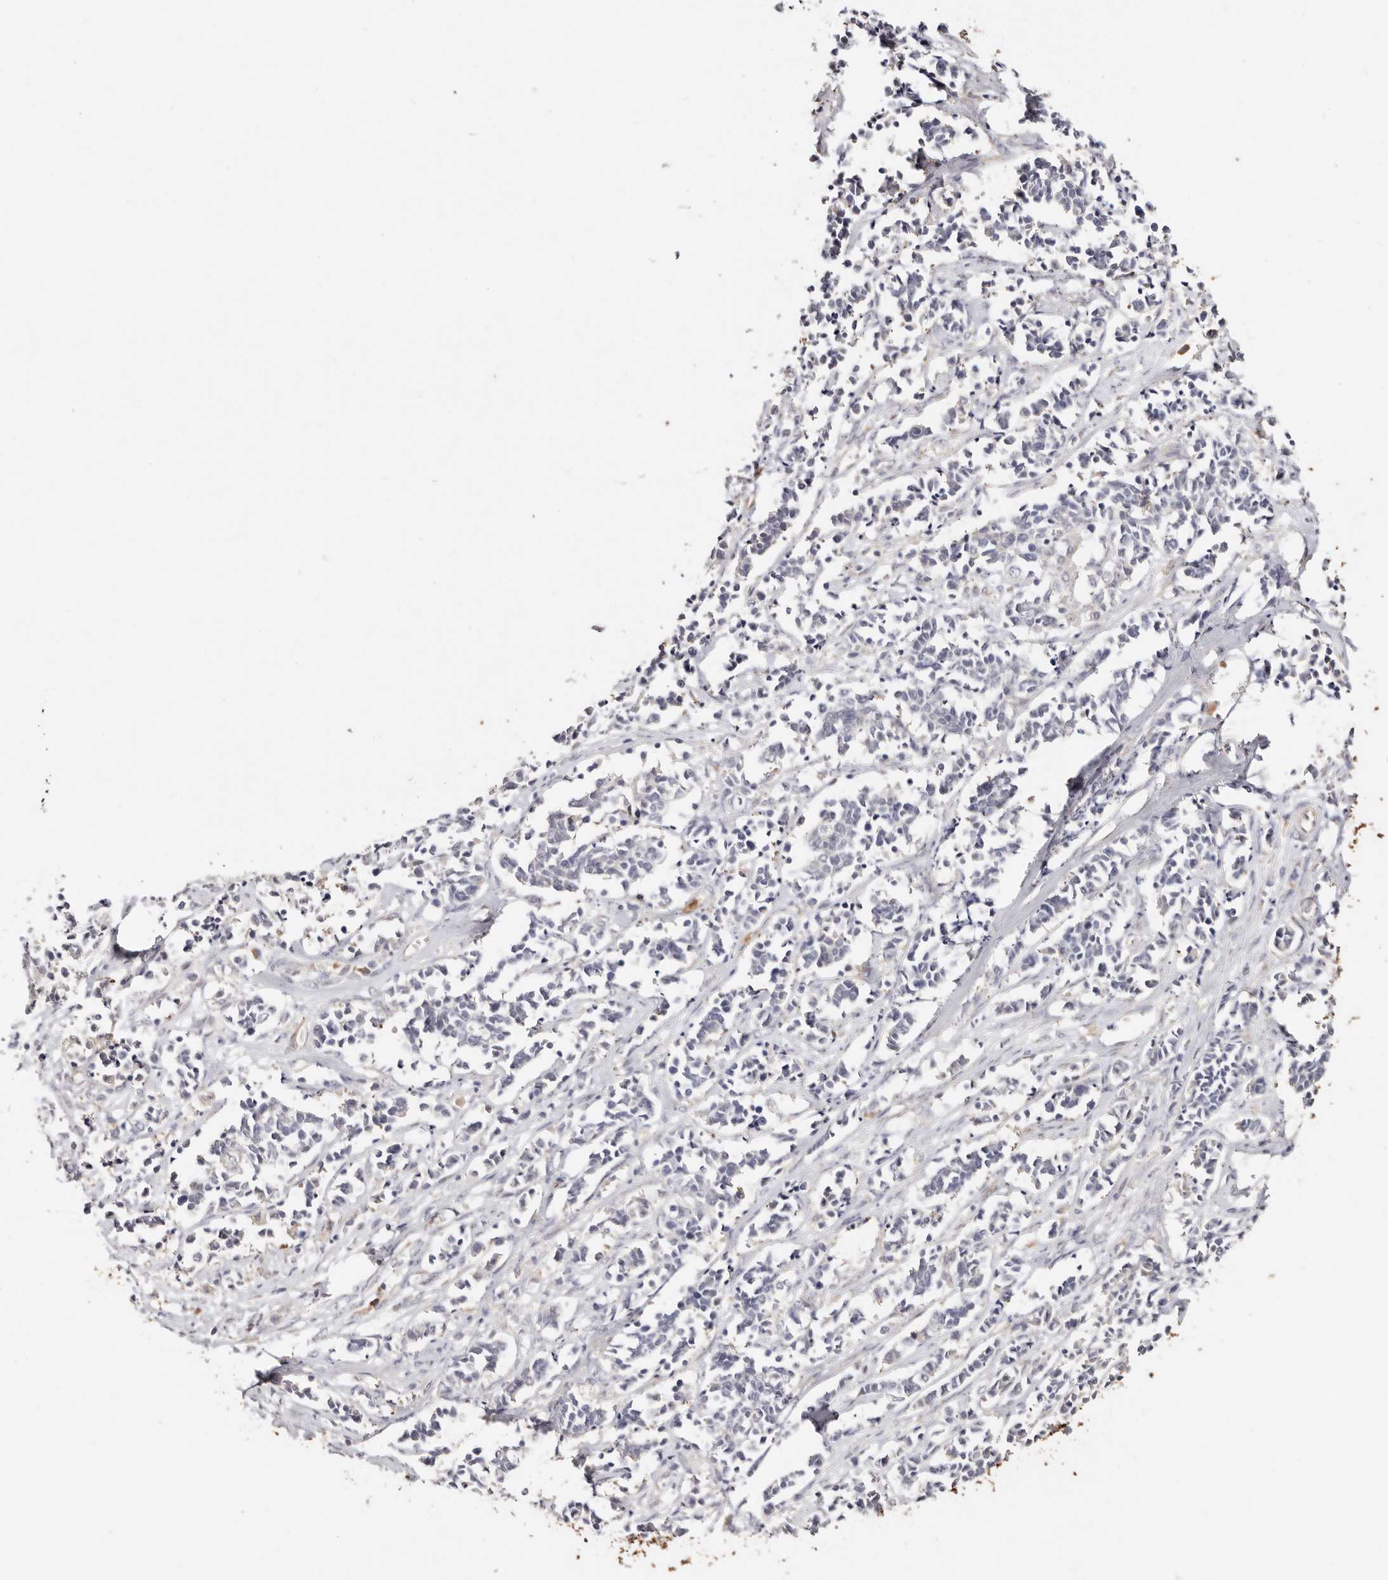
{"staining": {"intensity": "negative", "quantity": "none", "location": "none"}, "tissue": "cervical cancer", "cell_type": "Tumor cells", "image_type": "cancer", "snomed": [{"axis": "morphology", "description": "Normal tissue, NOS"}, {"axis": "morphology", "description": "Squamous cell carcinoma, NOS"}, {"axis": "topography", "description": "Cervix"}], "caption": "High magnification brightfield microscopy of cervical squamous cell carcinoma stained with DAB (3,3'-diaminobenzidine) (brown) and counterstained with hematoxylin (blue): tumor cells show no significant positivity.", "gene": "BCL2L15", "patient": {"sex": "female", "age": 35}}